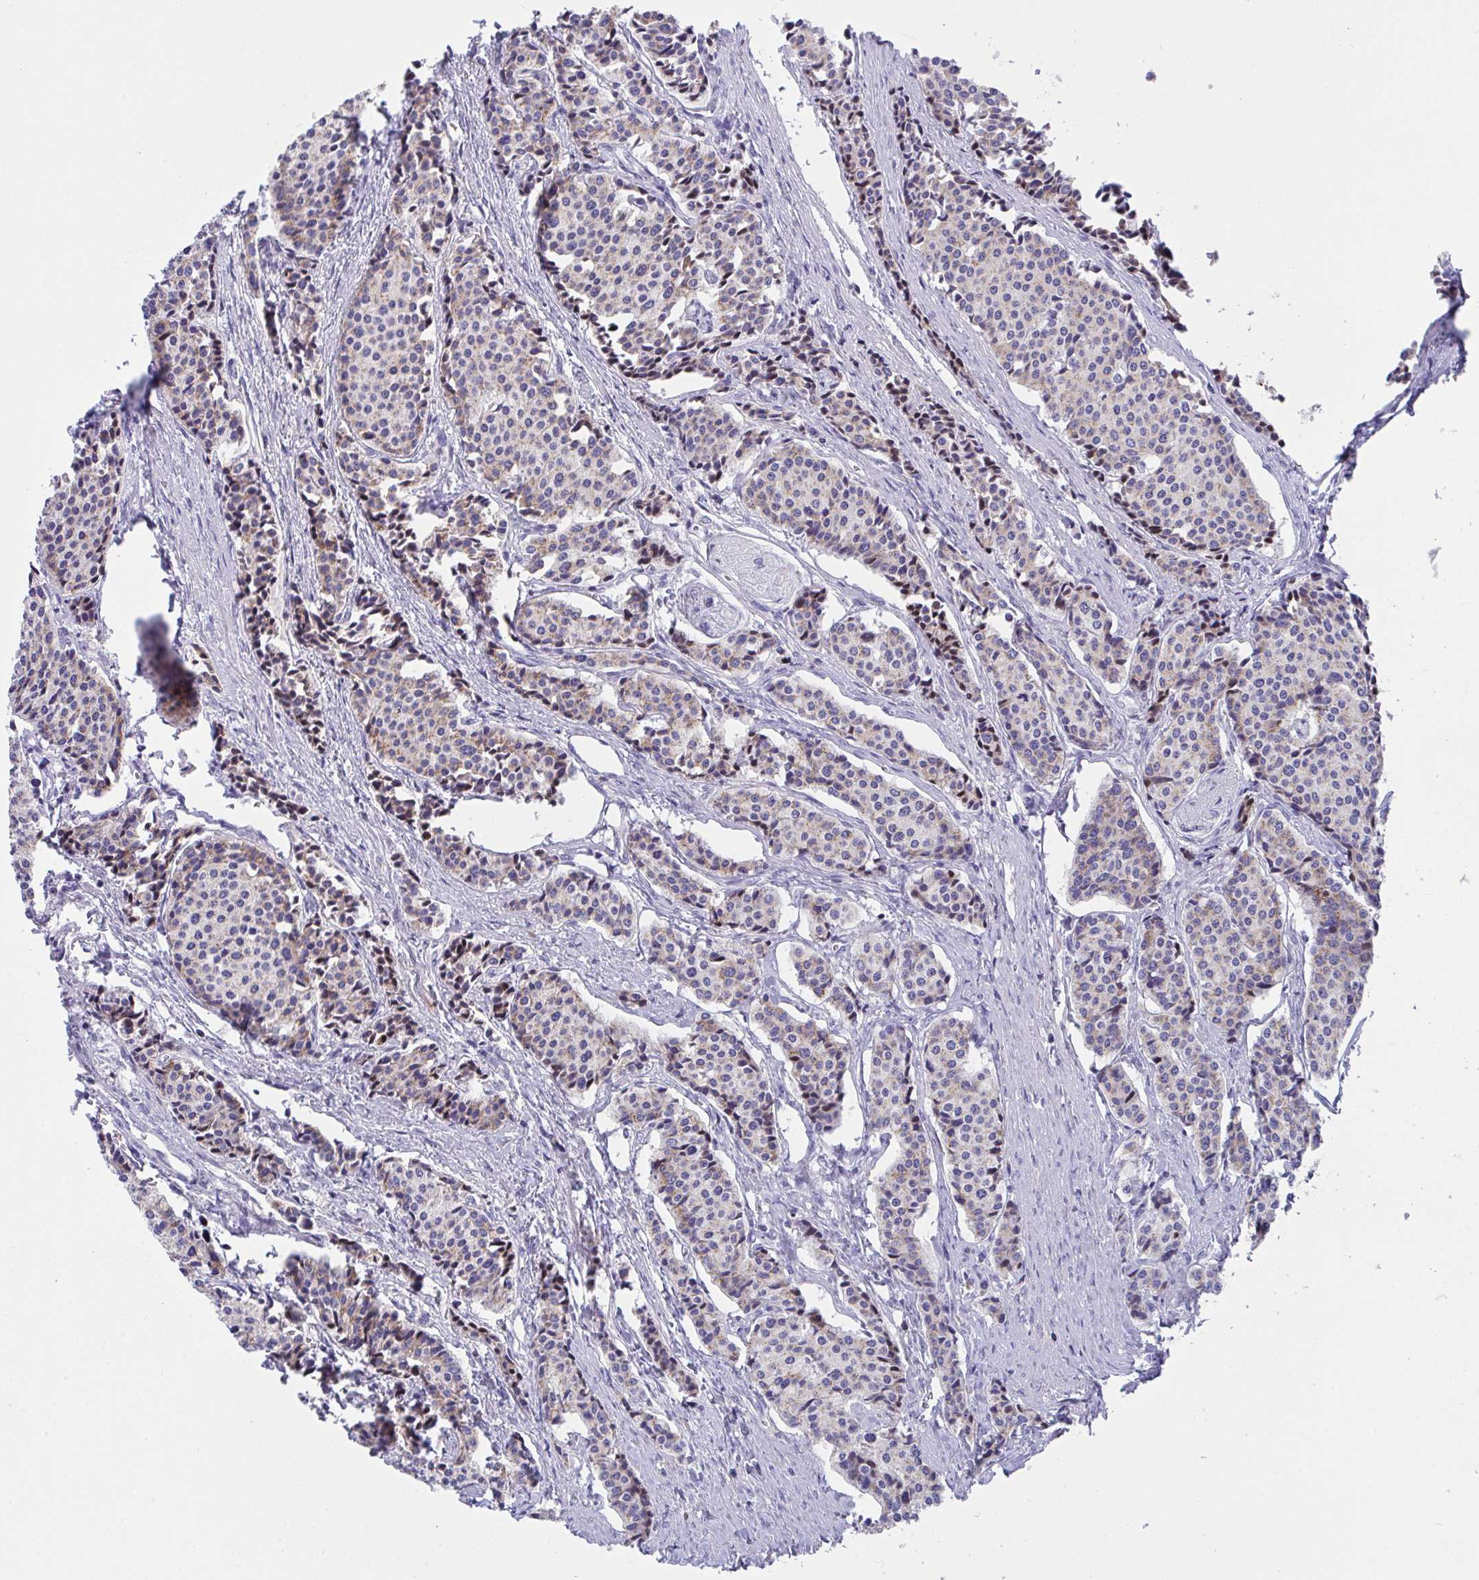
{"staining": {"intensity": "weak", "quantity": "25%-75%", "location": "cytoplasmic/membranous"}, "tissue": "carcinoid", "cell_type": "Tumor cells", "image_type": "cancer", "snomed": [{"axis": "morphology", "description": "Carcinoid, malignant, NOS"}, {"axis": "topography", "description": "Small intestine"}], "caption": "Malignant carcinoid was stained to show a protein in brown. There is low levels of weak cytoplasmic/membranous positivity in about 25%-75% of tumor cells. (IHC, brightfield microscopy, high magnification).", "gene": "MIA3", "patient": {"sex": "male", "age": 73}}